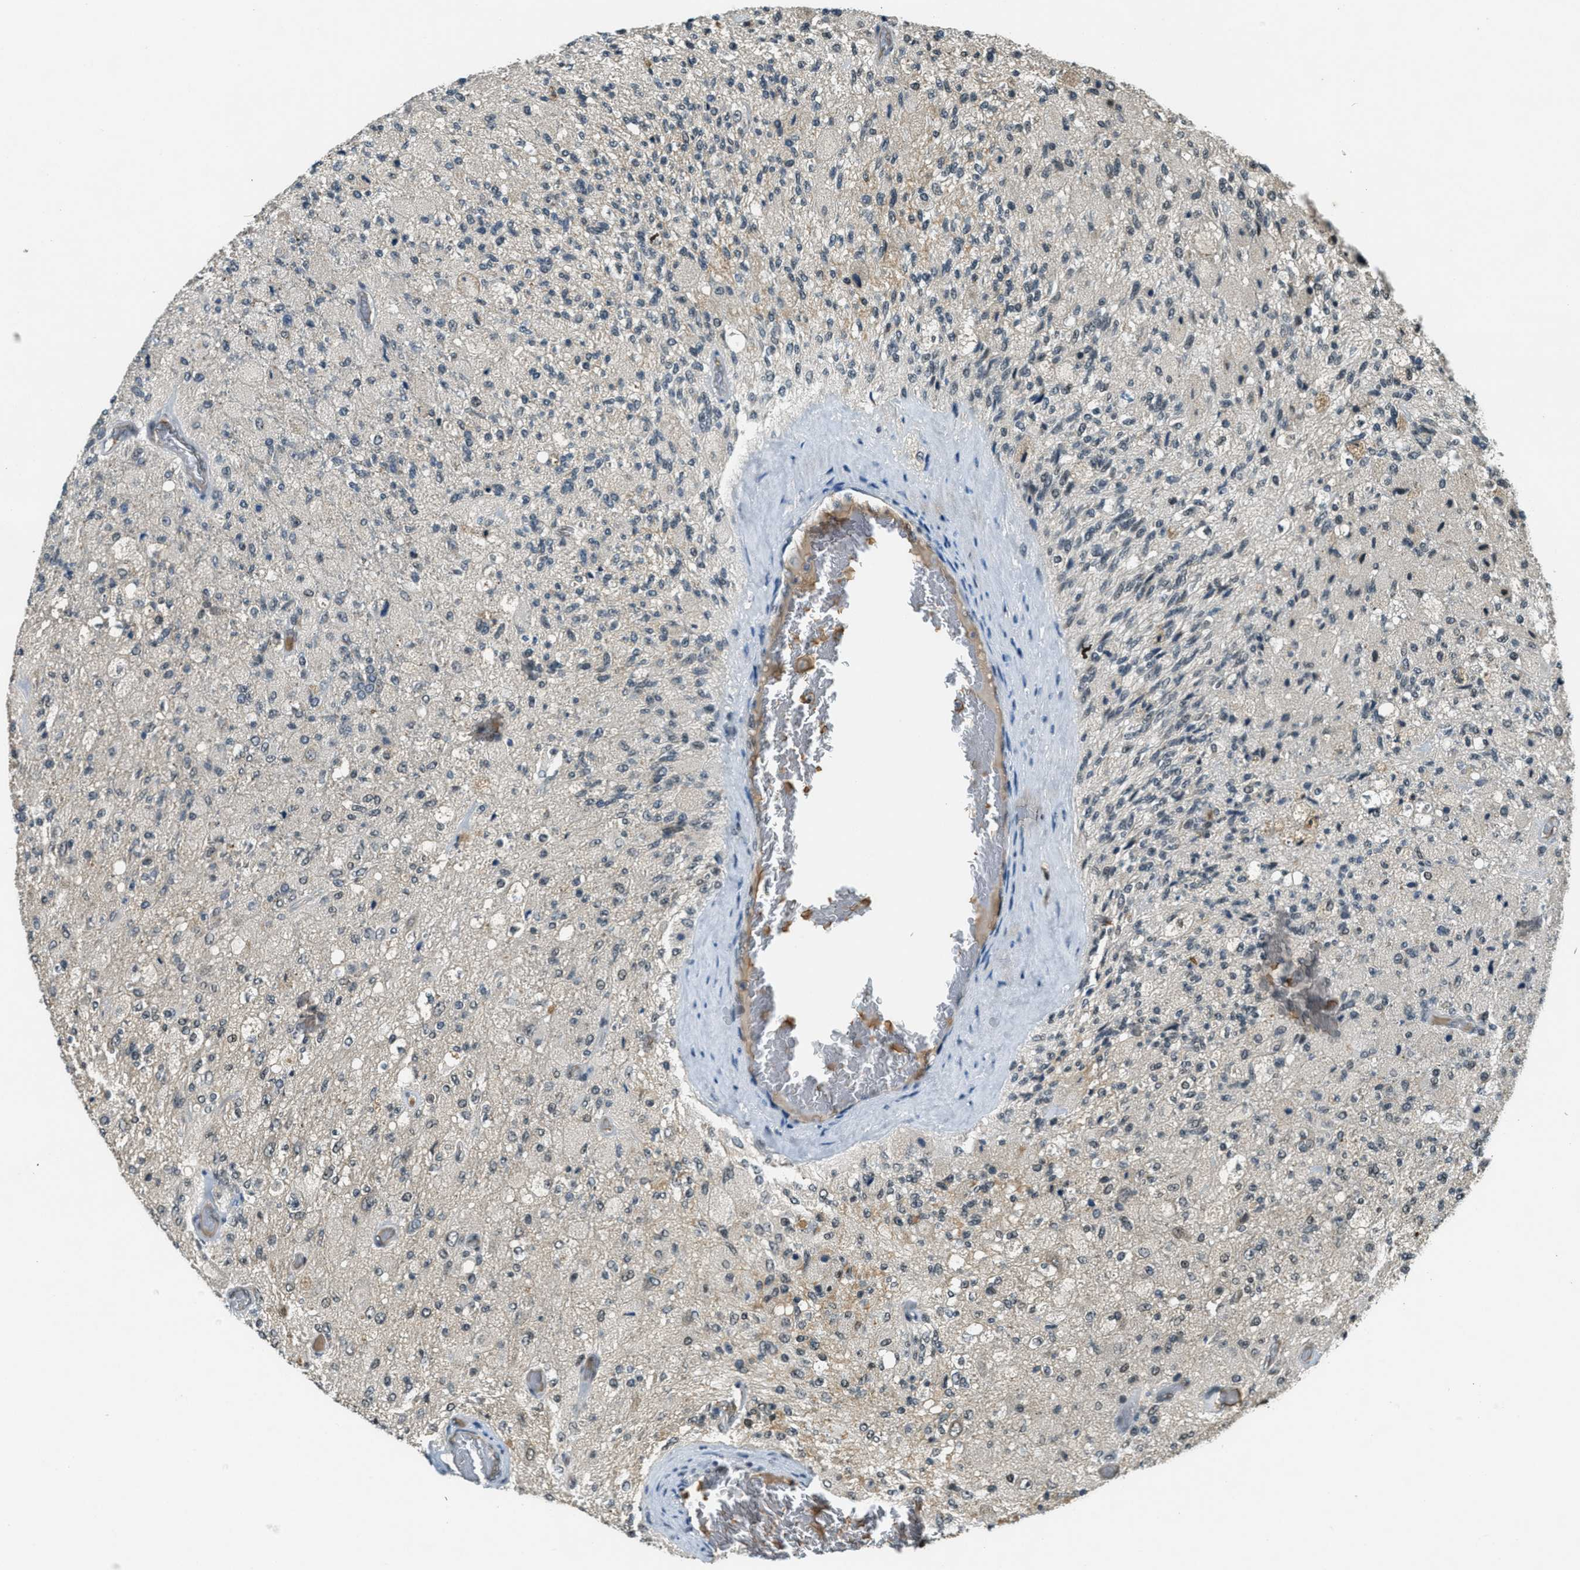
{"staining": {"intensity": "strong", "quantity": "25%-75%", "location": "nuclear"}, "tissue": "glioma", "cell_type": "Tumor cells", "image_type": "cancer", "snomed": [{"axis": "morphology", "description": "Normal tissue, NOS"}, {"axis": "morphology", "description": "Glioma, malignant, High grade"}, {"axis": "topography", "description": "Cerebral cortex"}], "caption": "Immunohistochemical staining of malignant glioma (high-grade) reveals high levels of strong nuclear protein expression in about 25%-75% of tumor cells.", "gene": "ZNF148", "patient": {"sex": "male", "age": 77}}